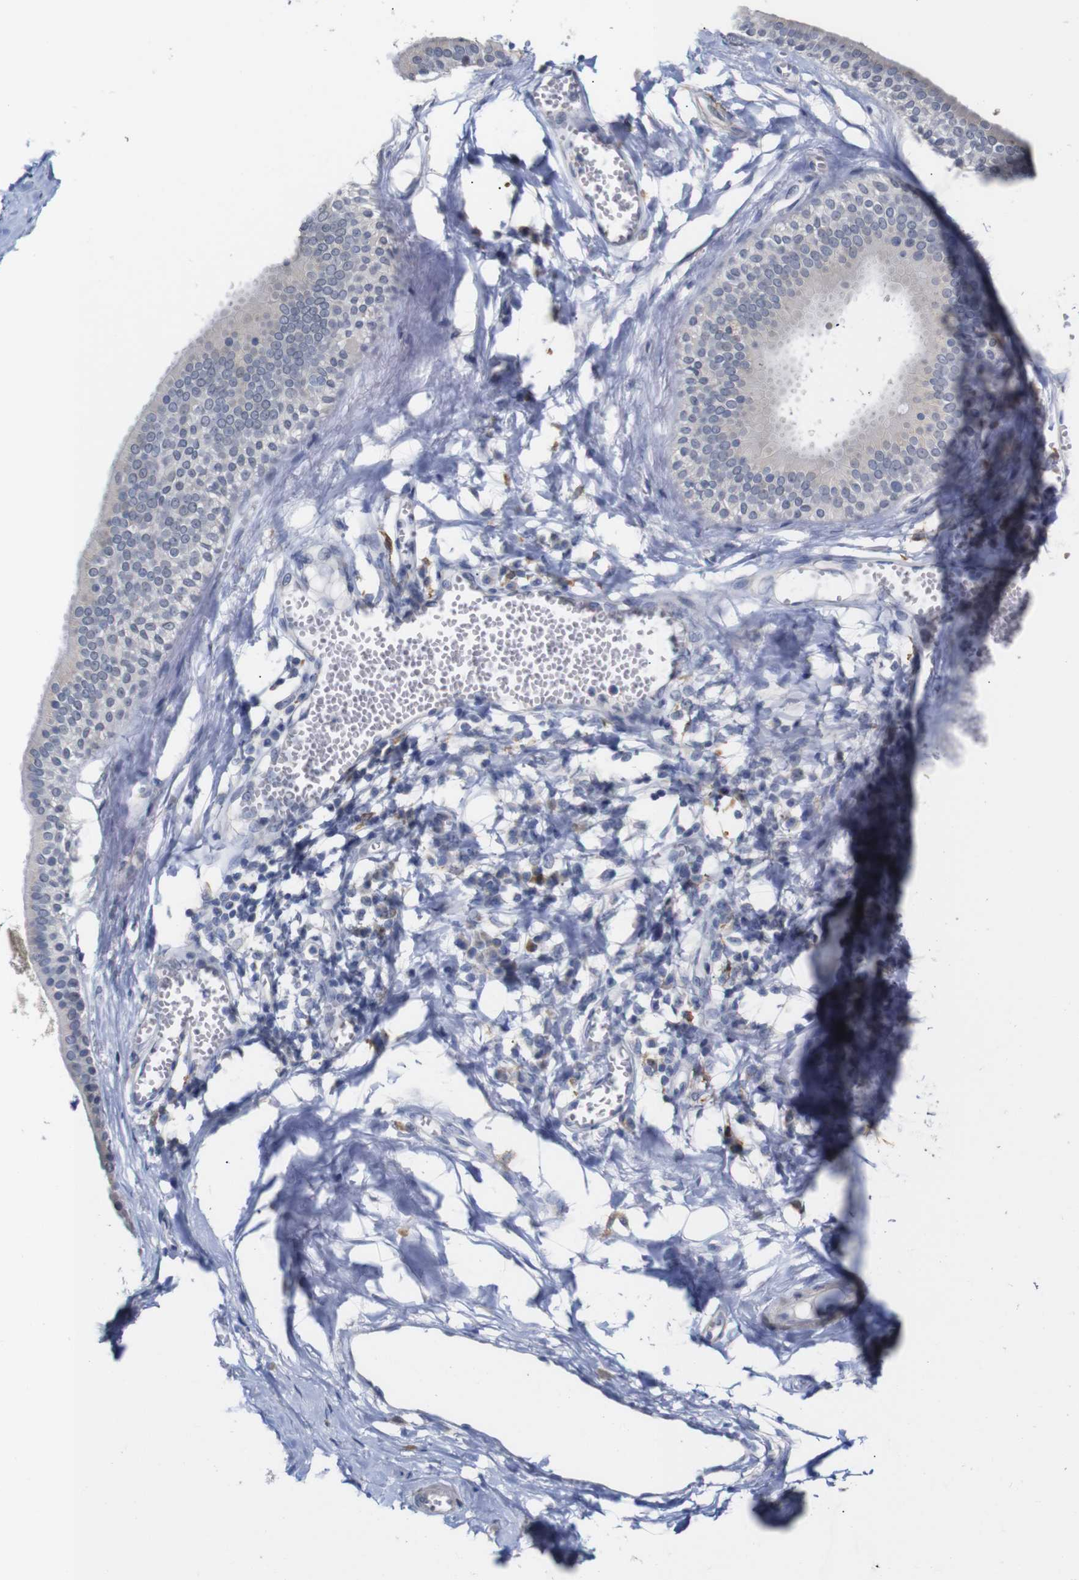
{"staining": {"intensity": "negative", "quantity": "none", "location": "none"}, "tissue": "adipose tissue", "cell_type": "Adipocytes", "image_type": "normal", "snomed": [{"axis": "morphology", "description": "Normal tissue, NOS"}, {"axis": "morphology", "description": "Inflammation, NOS"}, {"axis": "topography", "description": "Salivary gland"}, {"axis": "topography", "description": "Peripheral nerve tissue"}], "caption": "IHC of benign human adipose tissue displays no expression in adipocytes.", "gene": "TCEAL9", "patient": {"sex": "female", "age": 75}}